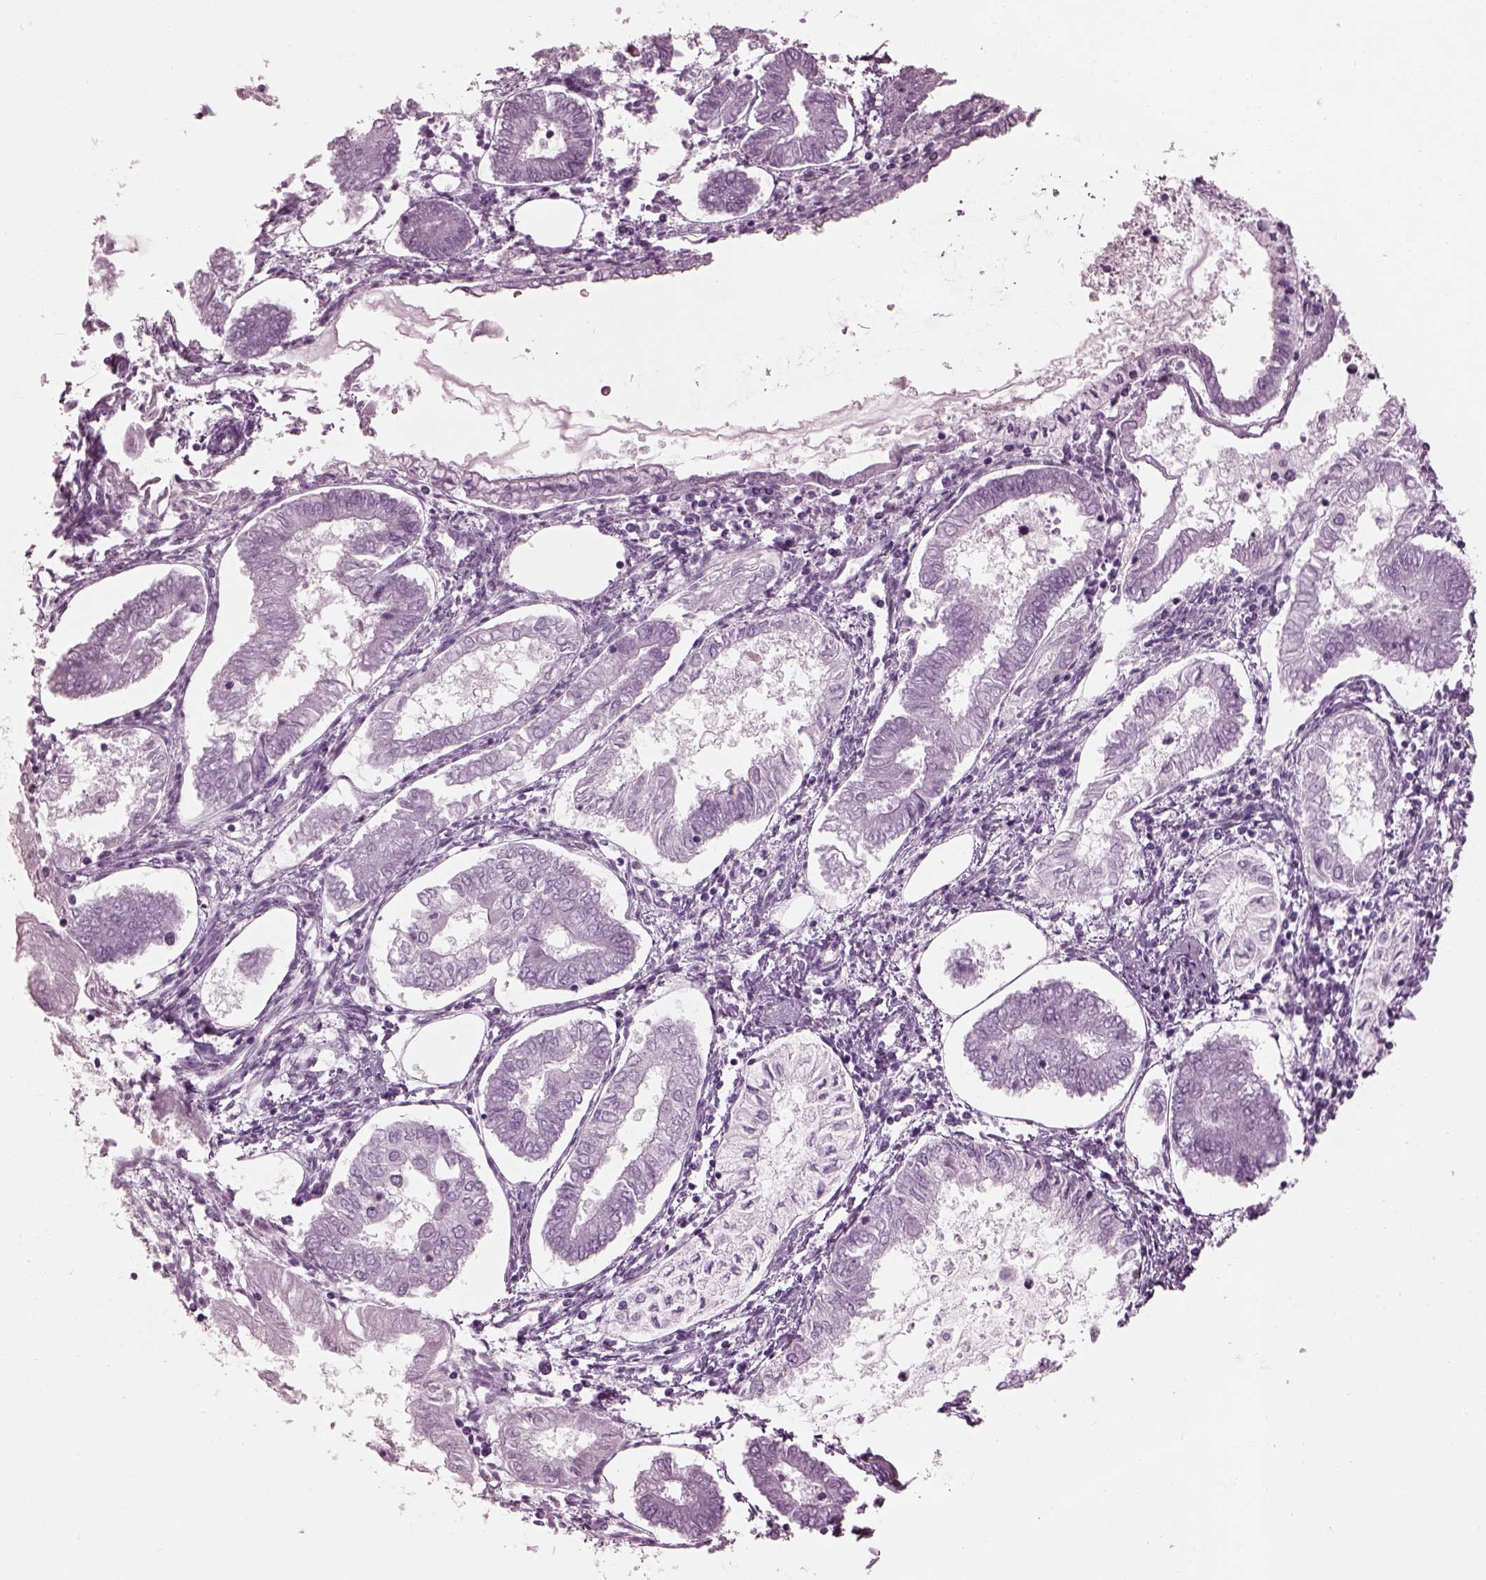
{"staining": {"intensity": "negative", "quantity": "none", "location": "none"}, "tissue": "endometrial cancer", "cell_type": "Tumor cells", "image_type": "cancer", "snomed": [{"axis": "morphology", "description": "Adenocarcinoma, NOS"}, {"axis": "topography", "description": "Endometrium"}], "caption": "This is a photomicrograph of IHC staining of endometrial adenocarcinoma, which shows no staining in tumor cells. (Brightfield microscopy of DAB IHC at high magnification).", "gene": "TCHHL1", "patient": {"sex": "female", "age": 68}}